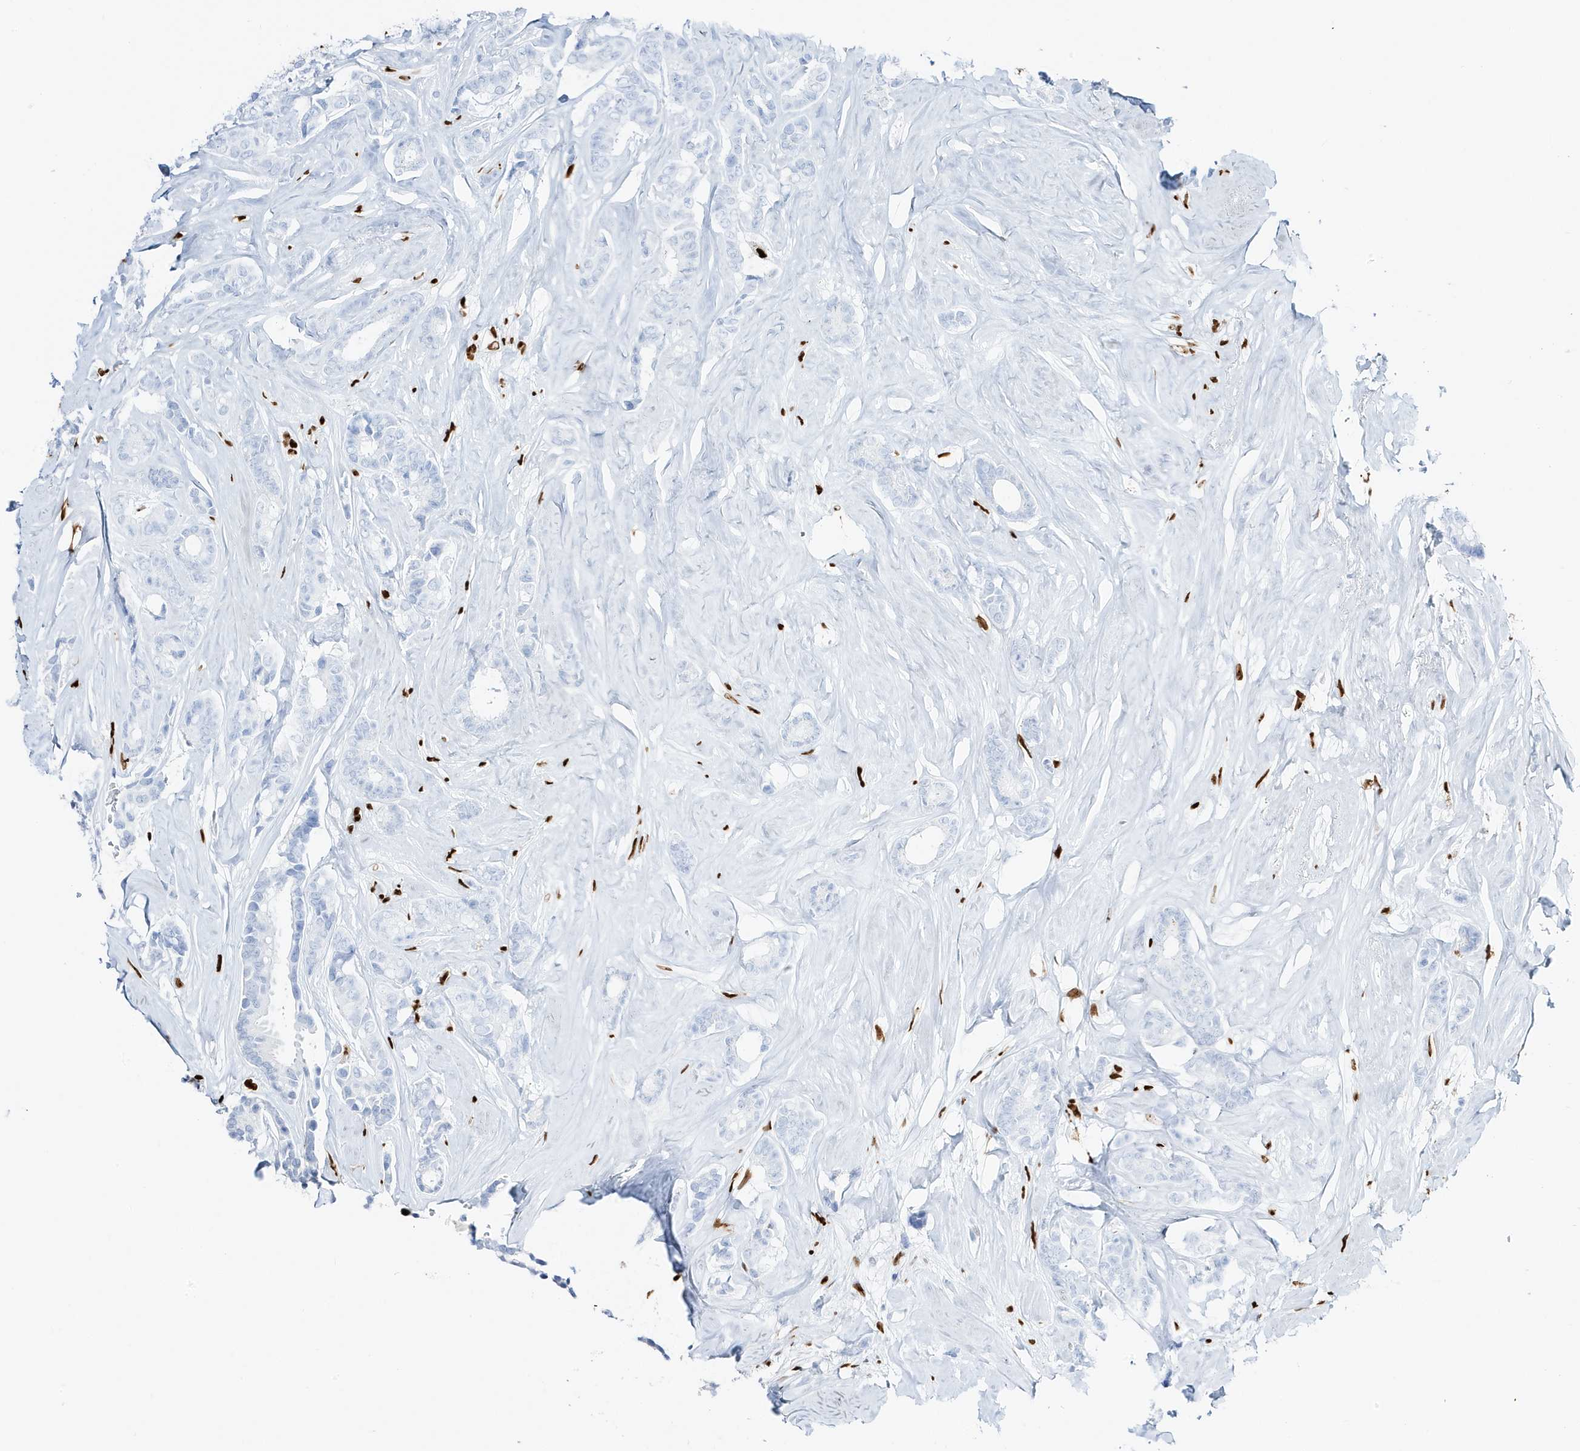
{"staining": {"intensity": "negative", "quantity": "none", "location": "none"}, "tissue": "breast cancer", "cell_type": "Tumor cells", "image_type": "cancer", "snomed": [{"axis": "morphology", "description": "Duct carcinoma"}, {"axis": "topography", "description": "Breast"}], "caption": "Breast infiltrating ductal carcinoma was stained to show a protein in brown. There is no significant staining in tumor cells.", "gene": "MNDA", "patient": {"sex": "female", "age": 40}}